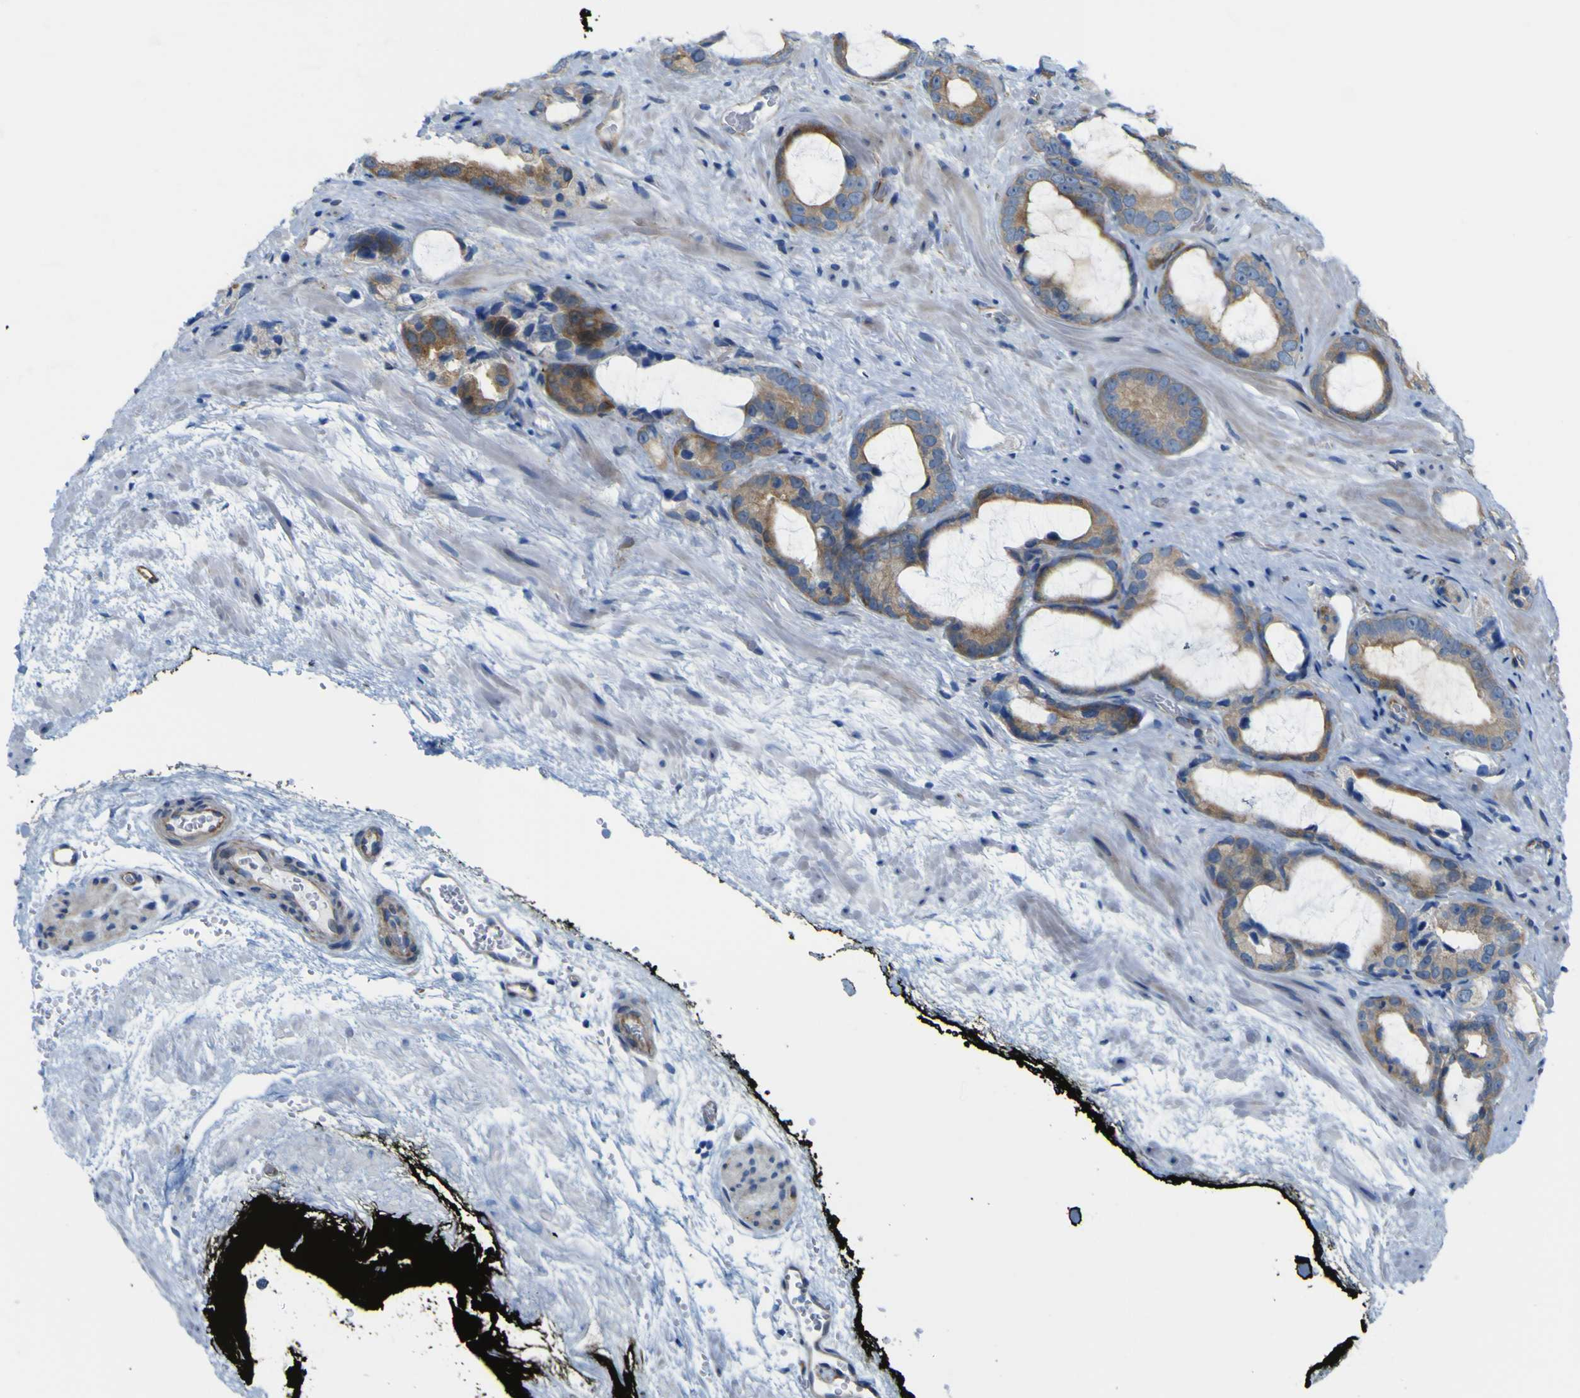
{"staining": {"intensity": "moderate", "quantity": ">75%", "location": "cytoplasmic/membranous"}, "tissue": "prostate cancer", "cell_type": "Tumor cells", "image_type": "cancer", "snomed": [{"axis": "morphology", "description": "Adenocarcinoma, Low grade"}, {"axis": "topography", "description": "Prostate"}], "caption": "The immunohistochemical stain labels moderate cytoplasmic/membranous expression in tumor cells of prostate cancer (low-grade adenocarcinoma) tissue. (brown staining indicates protein expression, while blue staining denotes nuclei).", "gene": "JPH1", "patient": {"sex": "male", "age": 60}}